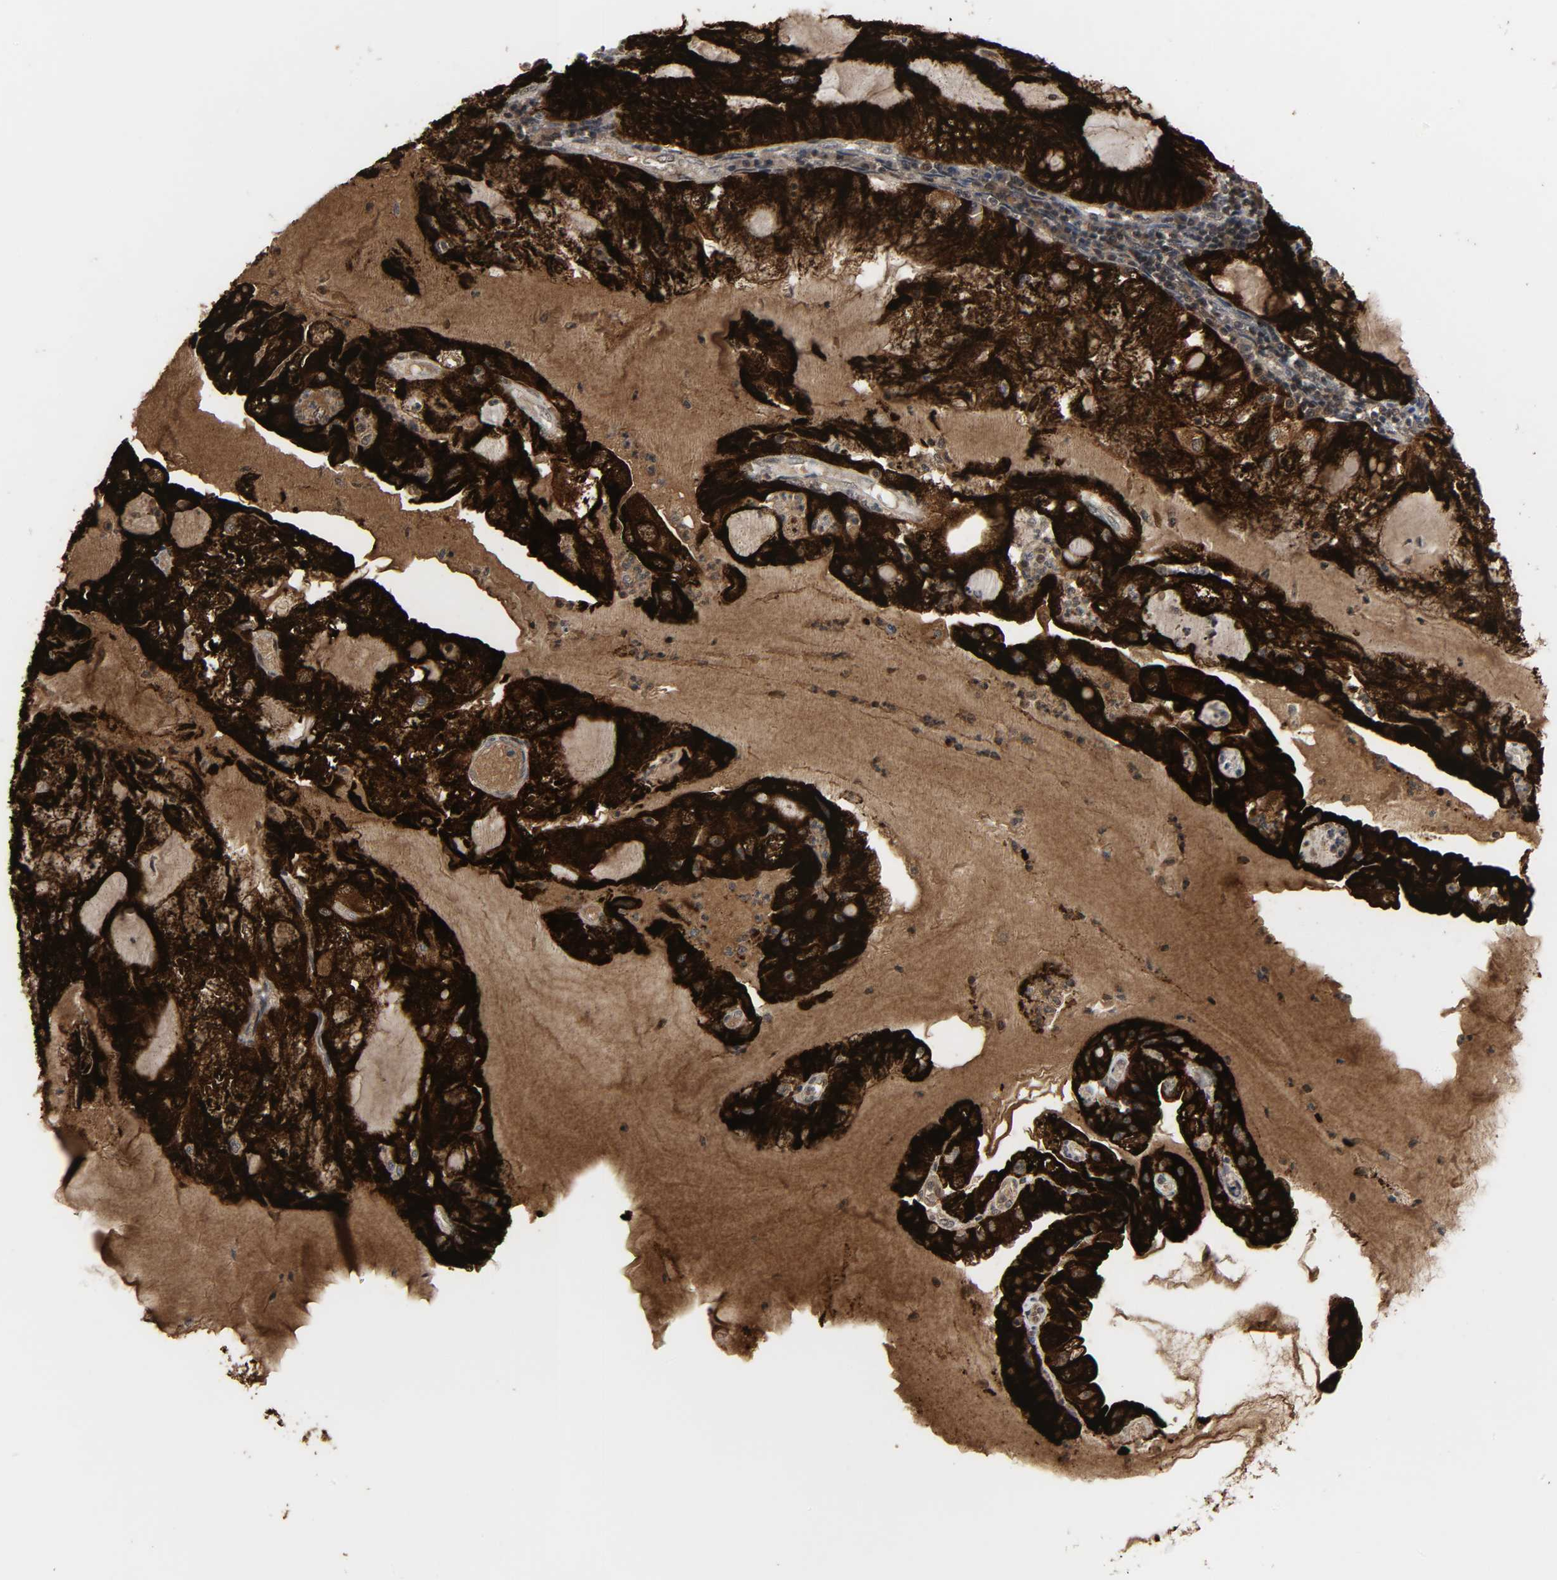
{"staining": {"intensity": "strong", "quantity": ">75%", "location": "cytoplasmic/membranous"}, "tissue": "endometrial cancer", "cell_type": "Tumor cells", "image_type": "cancer", "snomed": [{"axis": "morphology", "description": "Adenocarcinoma, NOS"}, {"axis": "topography", "description": "Endometrium"}], "caption": "Tumor cells show strong cytoplasmic/membranous positivity in approximately >75% of cells in endometrial adenocarcinoma.", "gene": "MUC1", "patient": {"sex": "female", "age": 81}}